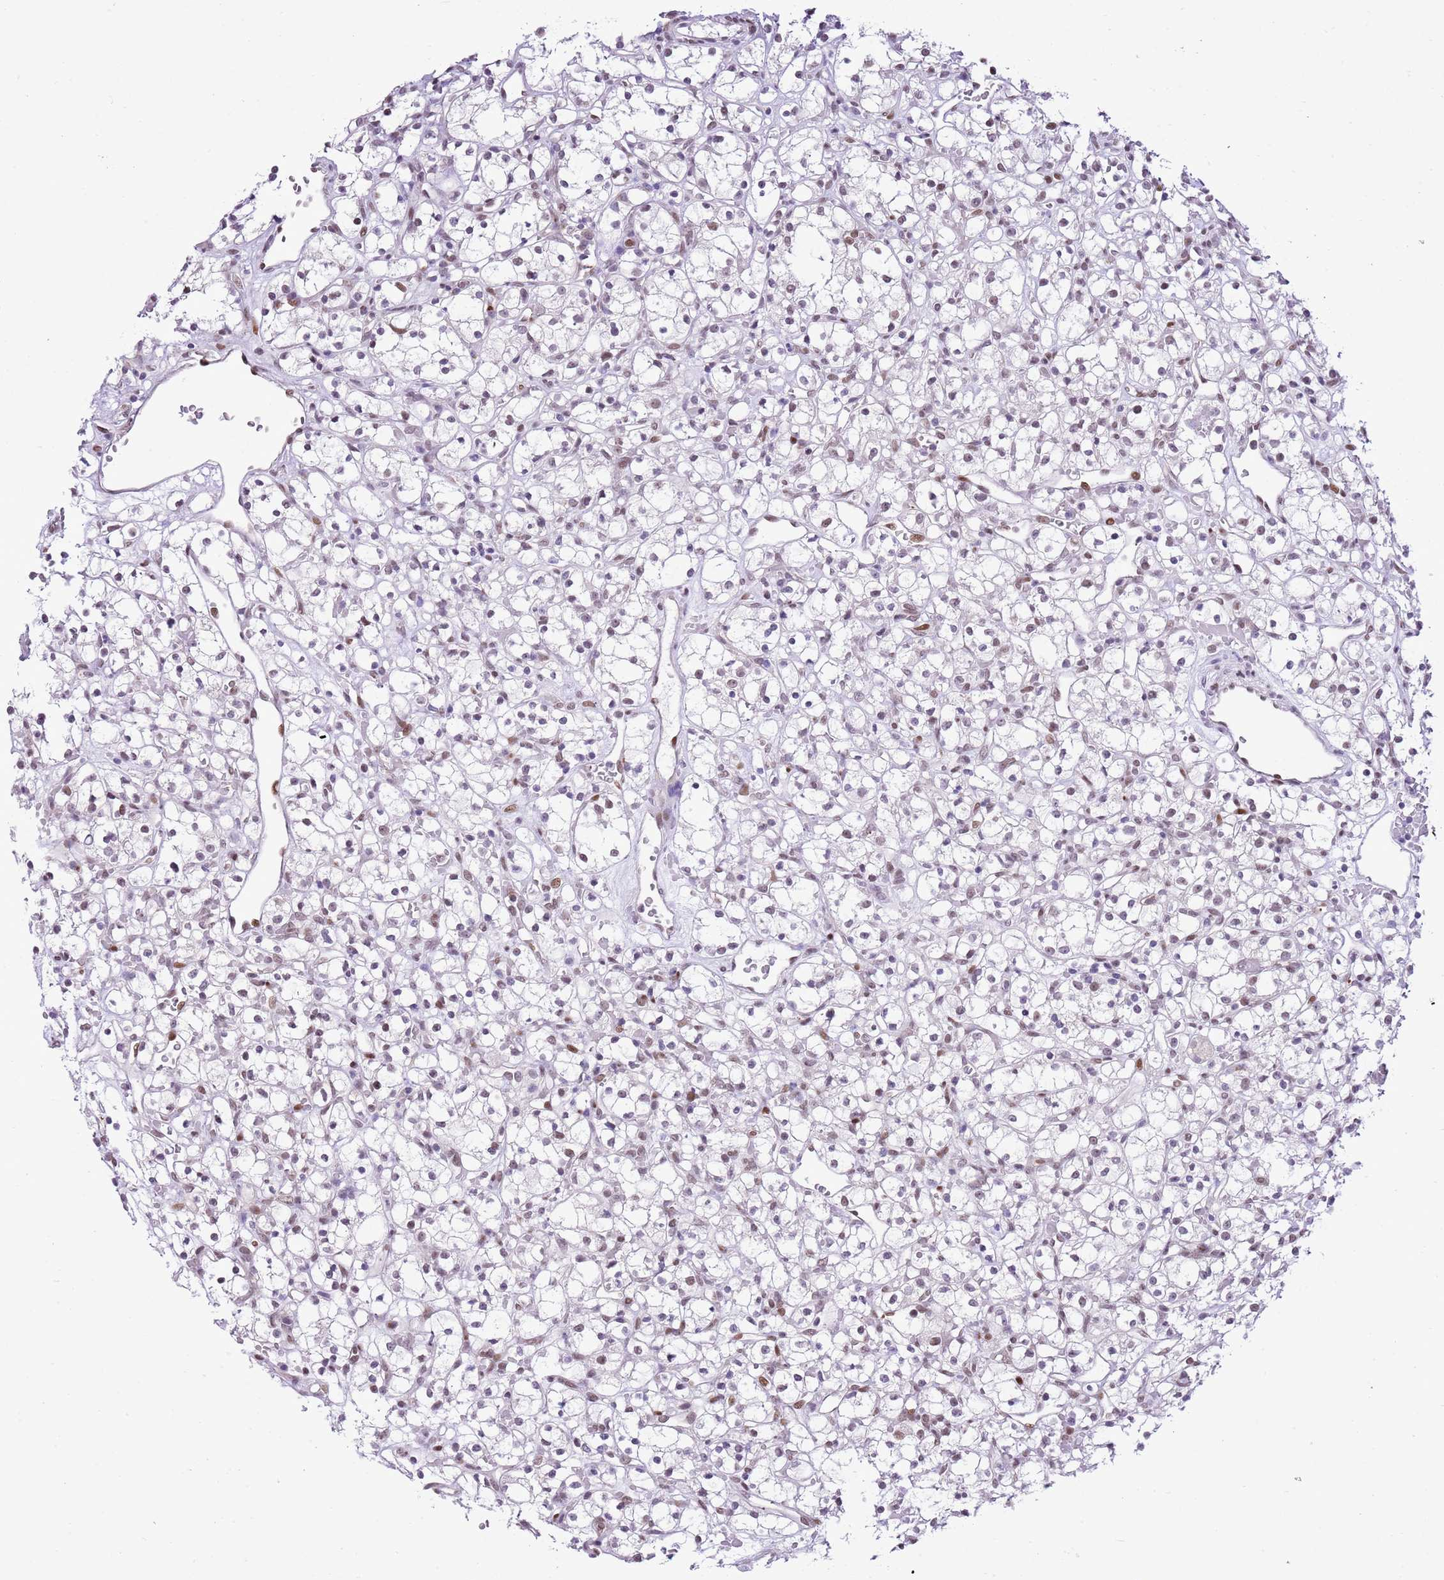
{"staining": {"intensity": "weak", "quantity": "<25%", "location": "nuclear"}, "tissue": "renal cancer", "cell_type": "Tumor cells", "image_type": "cancer", "snomed": [{"axis": "morphology", "description": "Adenocarcinoma, NOS"}, {"axis": "topography", "description": "Kidney"}], "caption": "Tumor cells are negative for protein expression in human renal cancer (adenocarcinoma). (IHC, brightfield microscopy, high magnification).", "gene": "NACC2", "patient": {"sex": "female", "age": 59}}